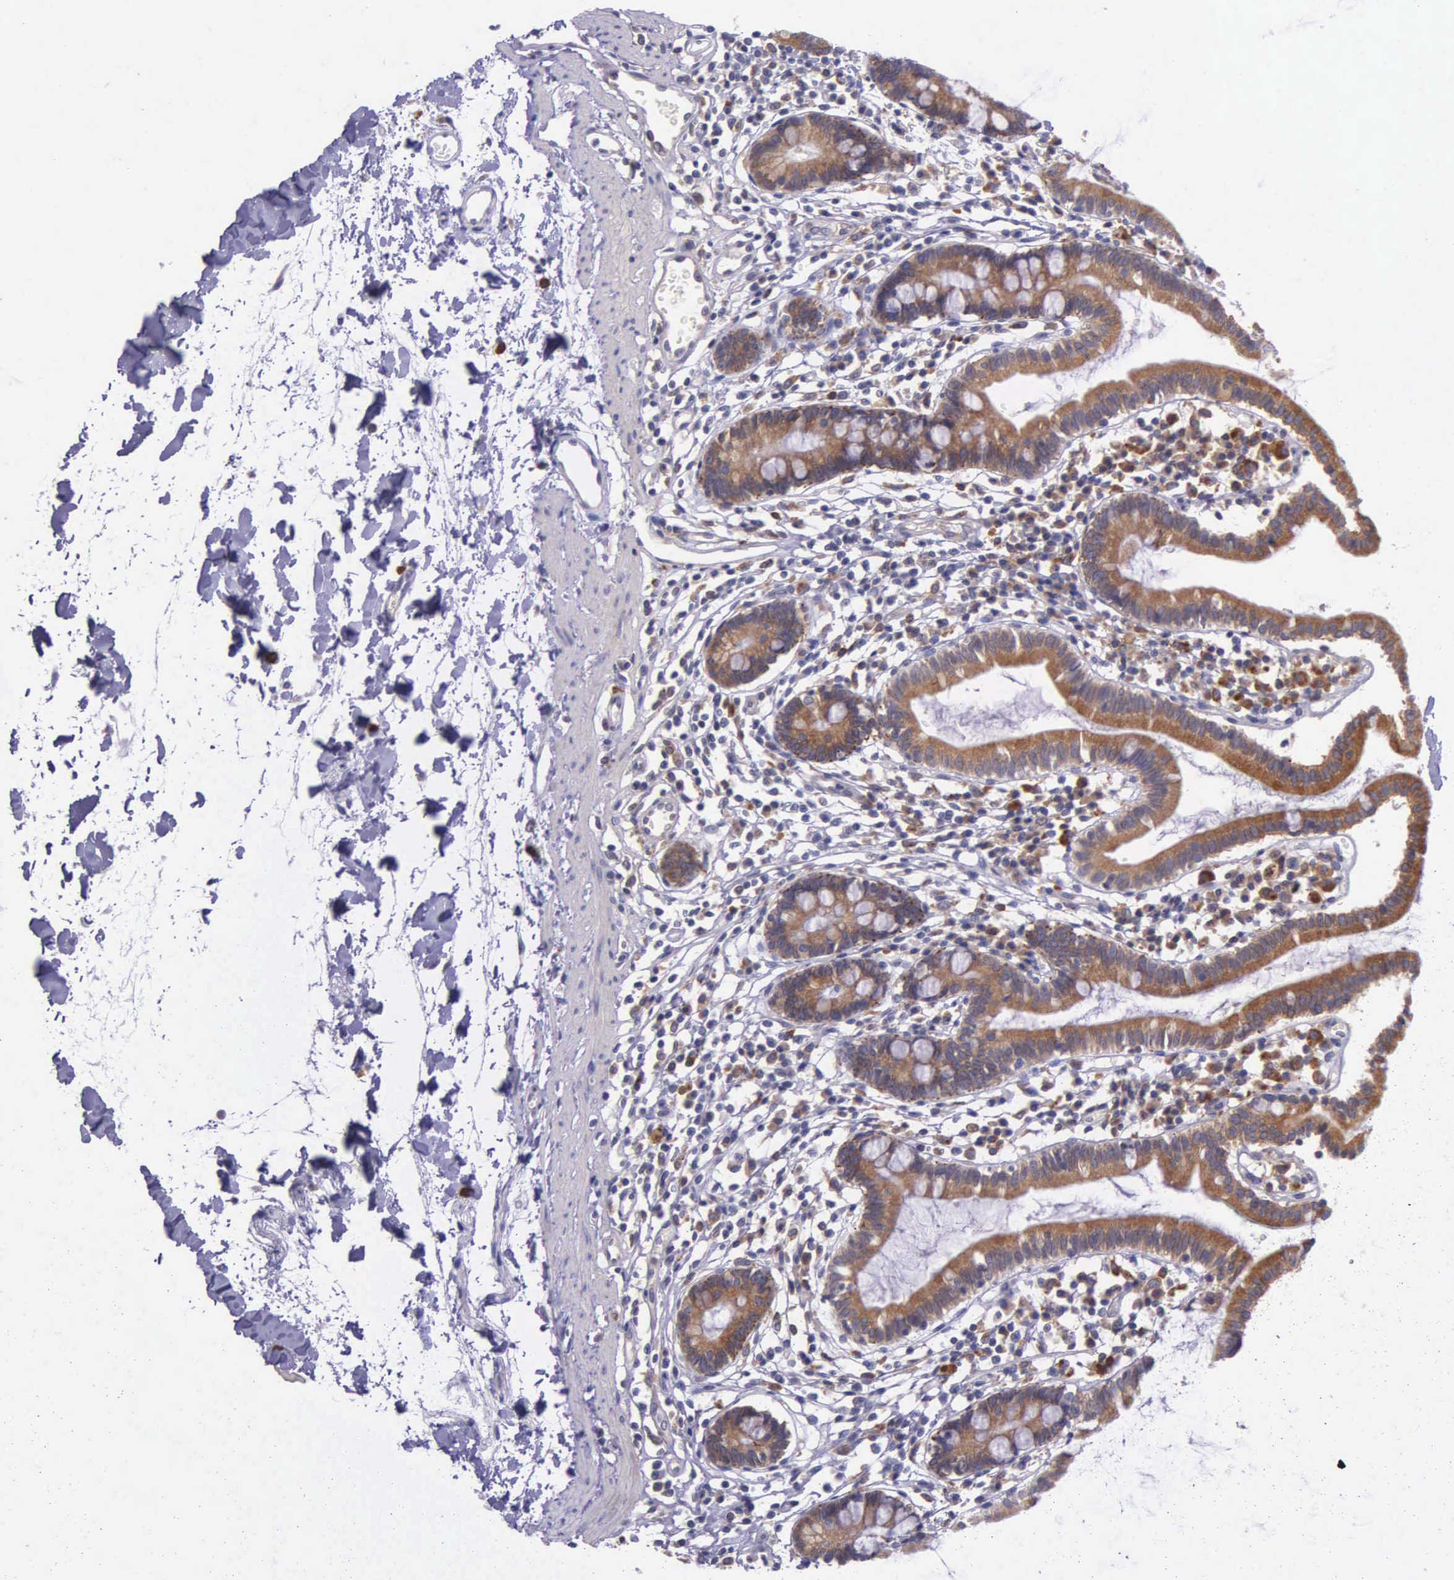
{"staining": {"intensity": "moderate", "quantity": ">75%", "location": "cytoplasmic/membranous"}, "tissue": "small intestine", "cell_type": "Glandular cells", "image_type": "normal", "snomed": [{"axis": "morphology", "description": "Normal tissue, NOS"}, {"axis": "topography", "description": "Small intestine"}], "caption": "Unremarkable small intestine was stained to show a protein in brown. There is medium levels of moderate cytoplasmic/membranous staining in about >75% of glandular cells.", "gene": "NSDHL", "patient": {"sex": "female", "age": 37}}